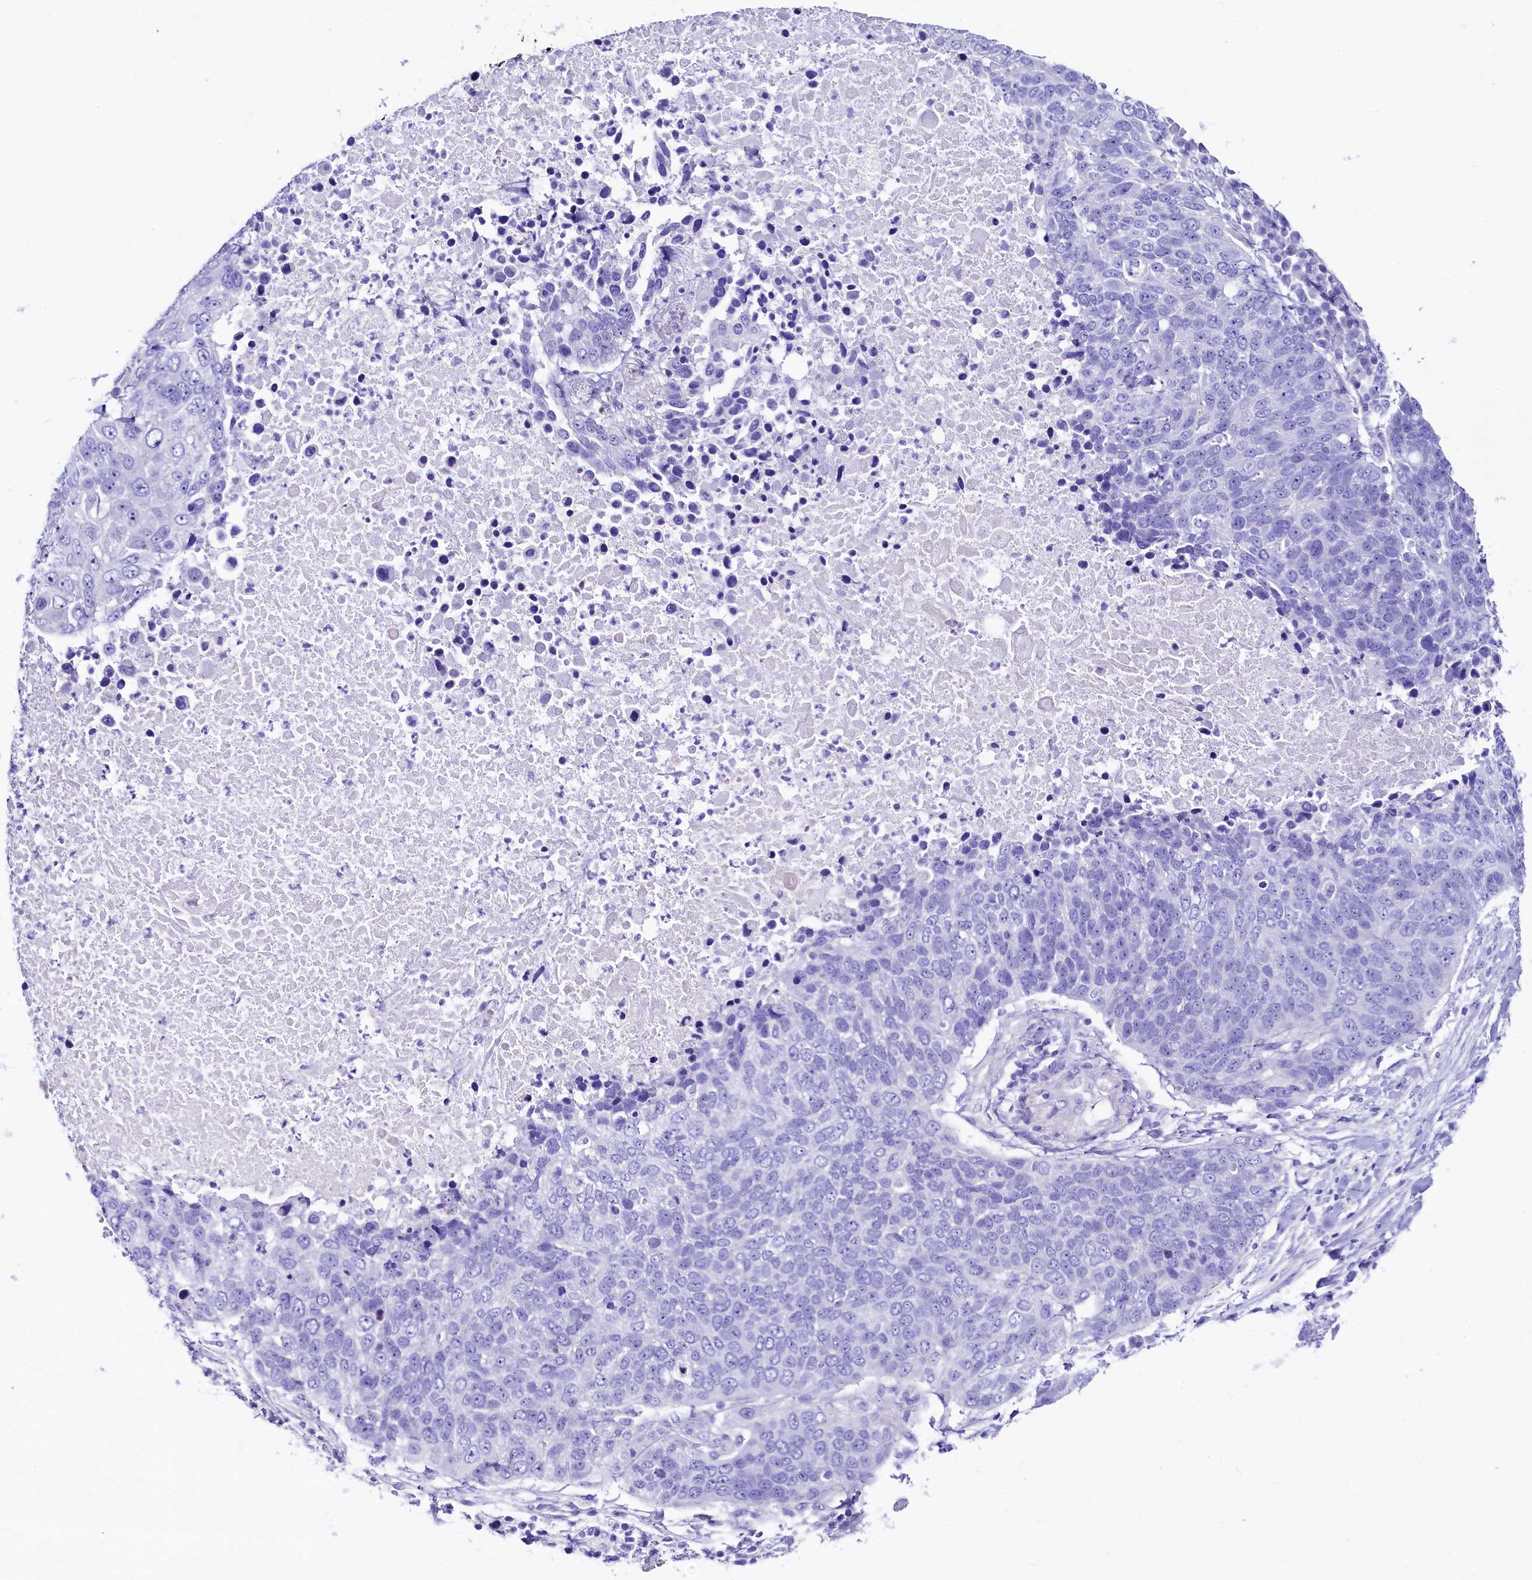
{"staining": {"intensity": "negative", "quantity": "none", "location": "none"}, "tissue": "lung cancer", "cell_type": "Tumor cells", "image_type": "cancer", "snomed": [{"axis": "morphology", "description": "Normal tissue, NOS"}, {"axis": "morphology", "description": "Squamous cell carcinoma, NOS"}, {"axis": "topography", "description": "Lymph node"}, {"axis": "topography", "description": "Lung"}], "caption": "This image is of lung cancer stained with IHC to label a protein in brown with the nuclei are counter-stained blue. There is no positivity in tumor cells.", "gene": "RBP3", "patient": {"sex": "male", "age": 66}}